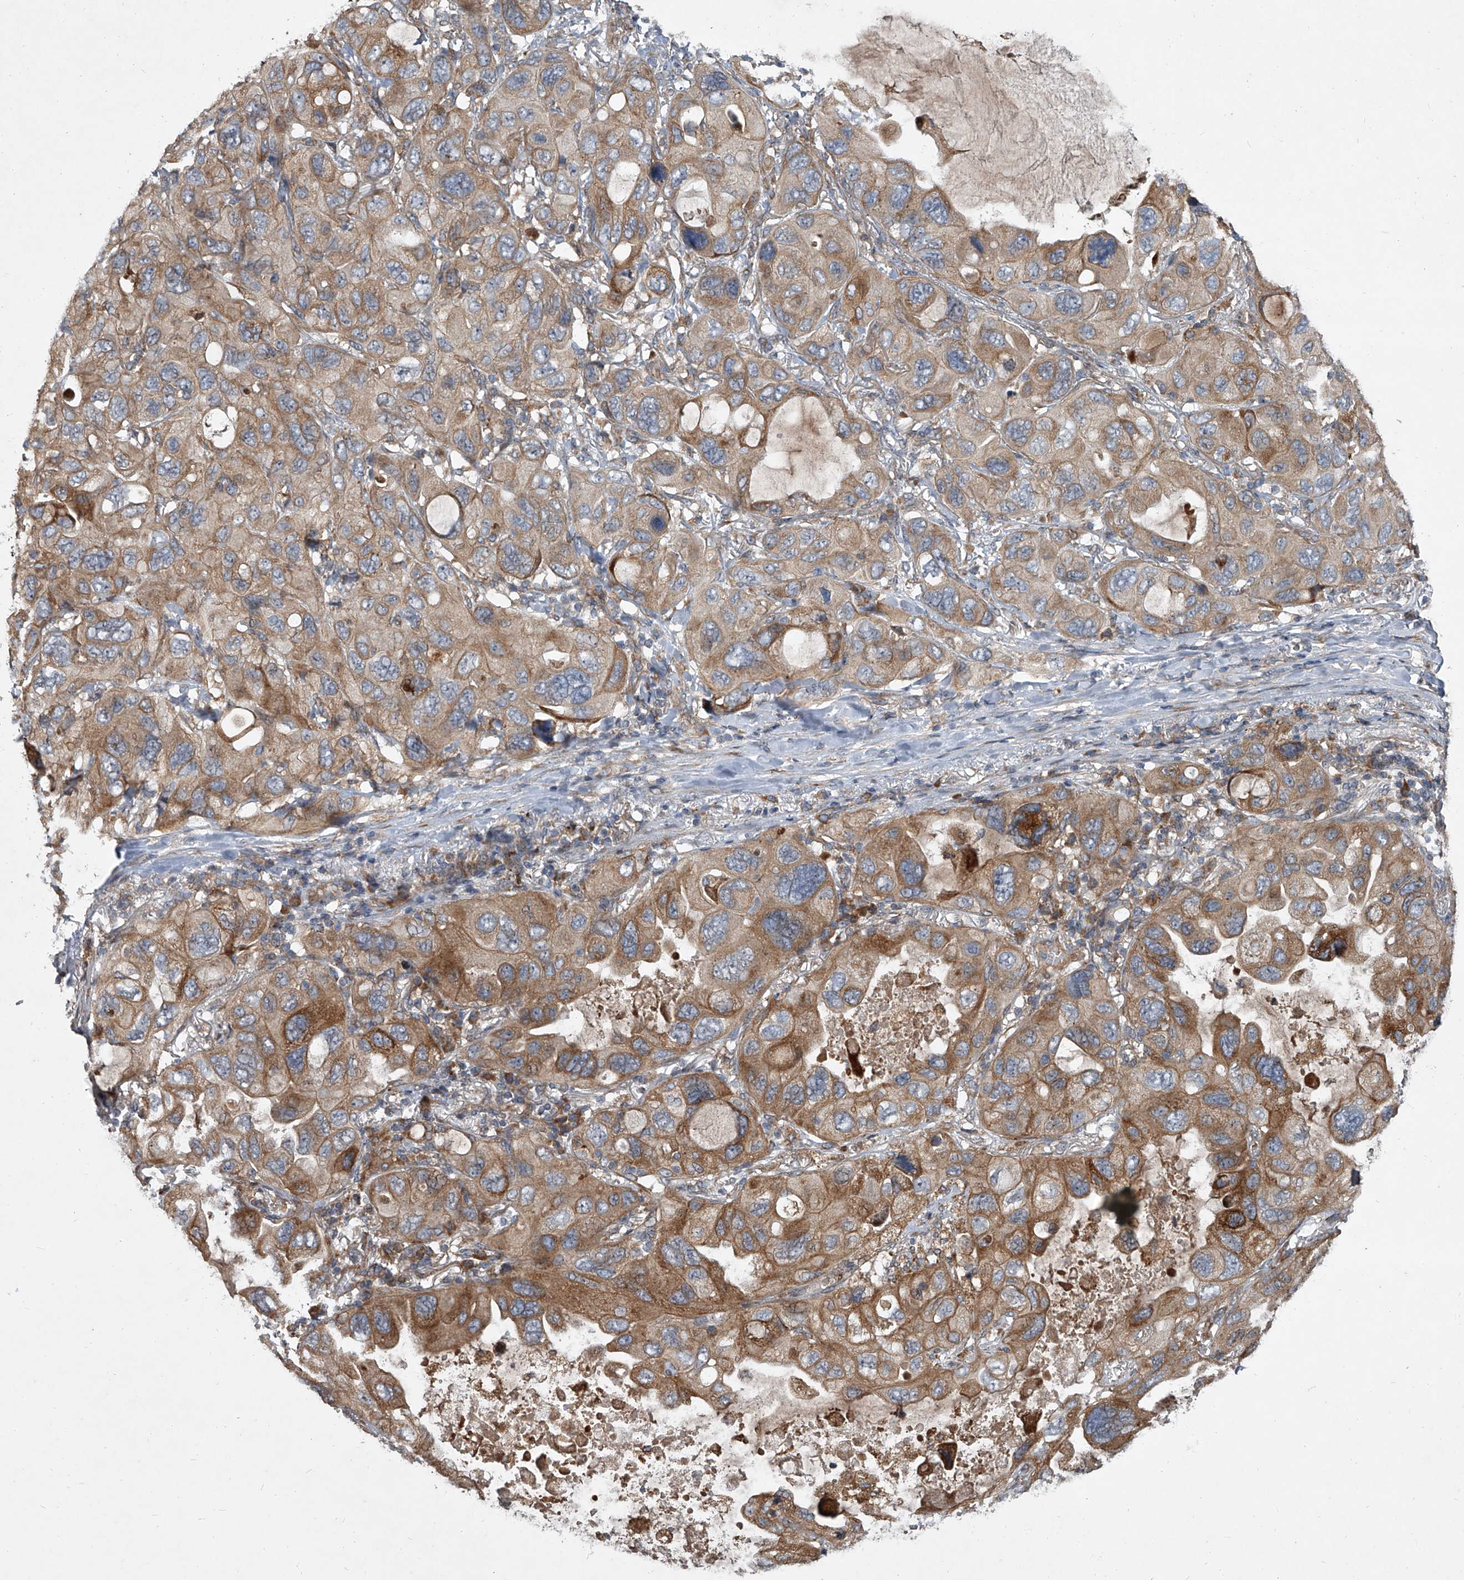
{"staining": {"intensity": "moderate", "quantity": ">75%", "location": "cytoplasmic/membranous"}, "tissue": "lung cancer", "cell_type": "Tumor cells", "image_type": "cancer", "snomed": [{"axis": "morphology", "description": "Squamous cell carcinoma, NOS"}, {"axis": "topography", "description": "Lung"}], "caption": "Protein staining of squamous cell carcinoma (lung) tissue reveals moderate cytoplasmic/membranous expression in about >75% of tumor cells. The staining is performed using DAB (3,3'-diaminobenzidine) brown chromogen to label protein expression. The nuclei are counter-stained blue using hematoxylin.", "gene": "EVA1C", "patient": {"sex": "female", "age": 73}}